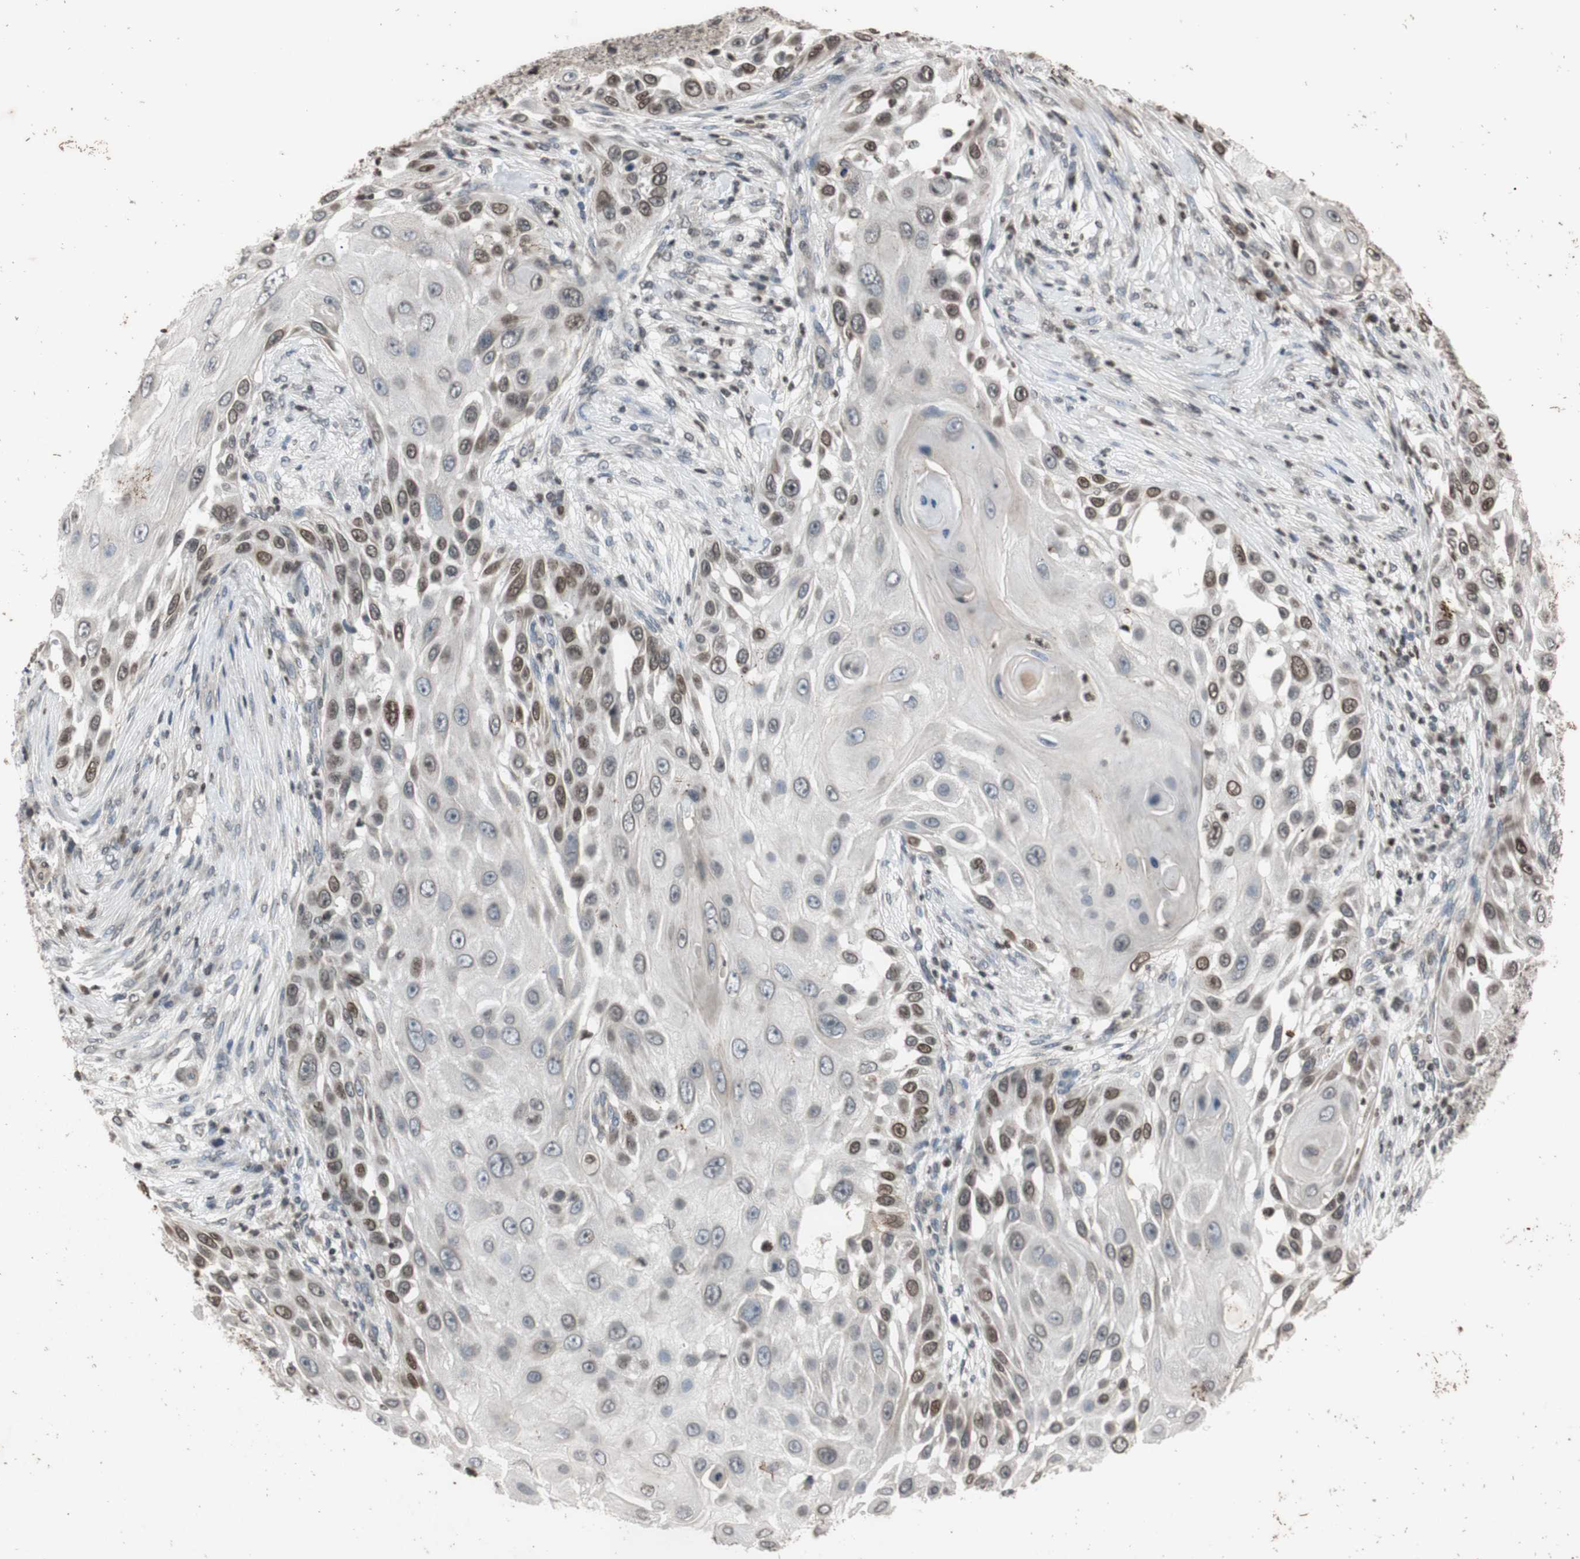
{"staining": {"intensity": "moderate", "quantity": "<25%", "location": "nuclear"}, "tissue": "skin cancer", "cell_type": "Tumor cells", "image_type": "cancer", "snomed": [{"axis": "morphology", "description": "Squamous cell carcinoma, NOS"}, {"axis": "topography", "description": "Skin"}], "caption": "A low amount of moderate nuclear positivity is identified in about <25% of tumor cells in skin cancer (squamous cell carcinoma) tissue.", "gene": "MCM6", "patient": {"sex": "female", "age": 44}}